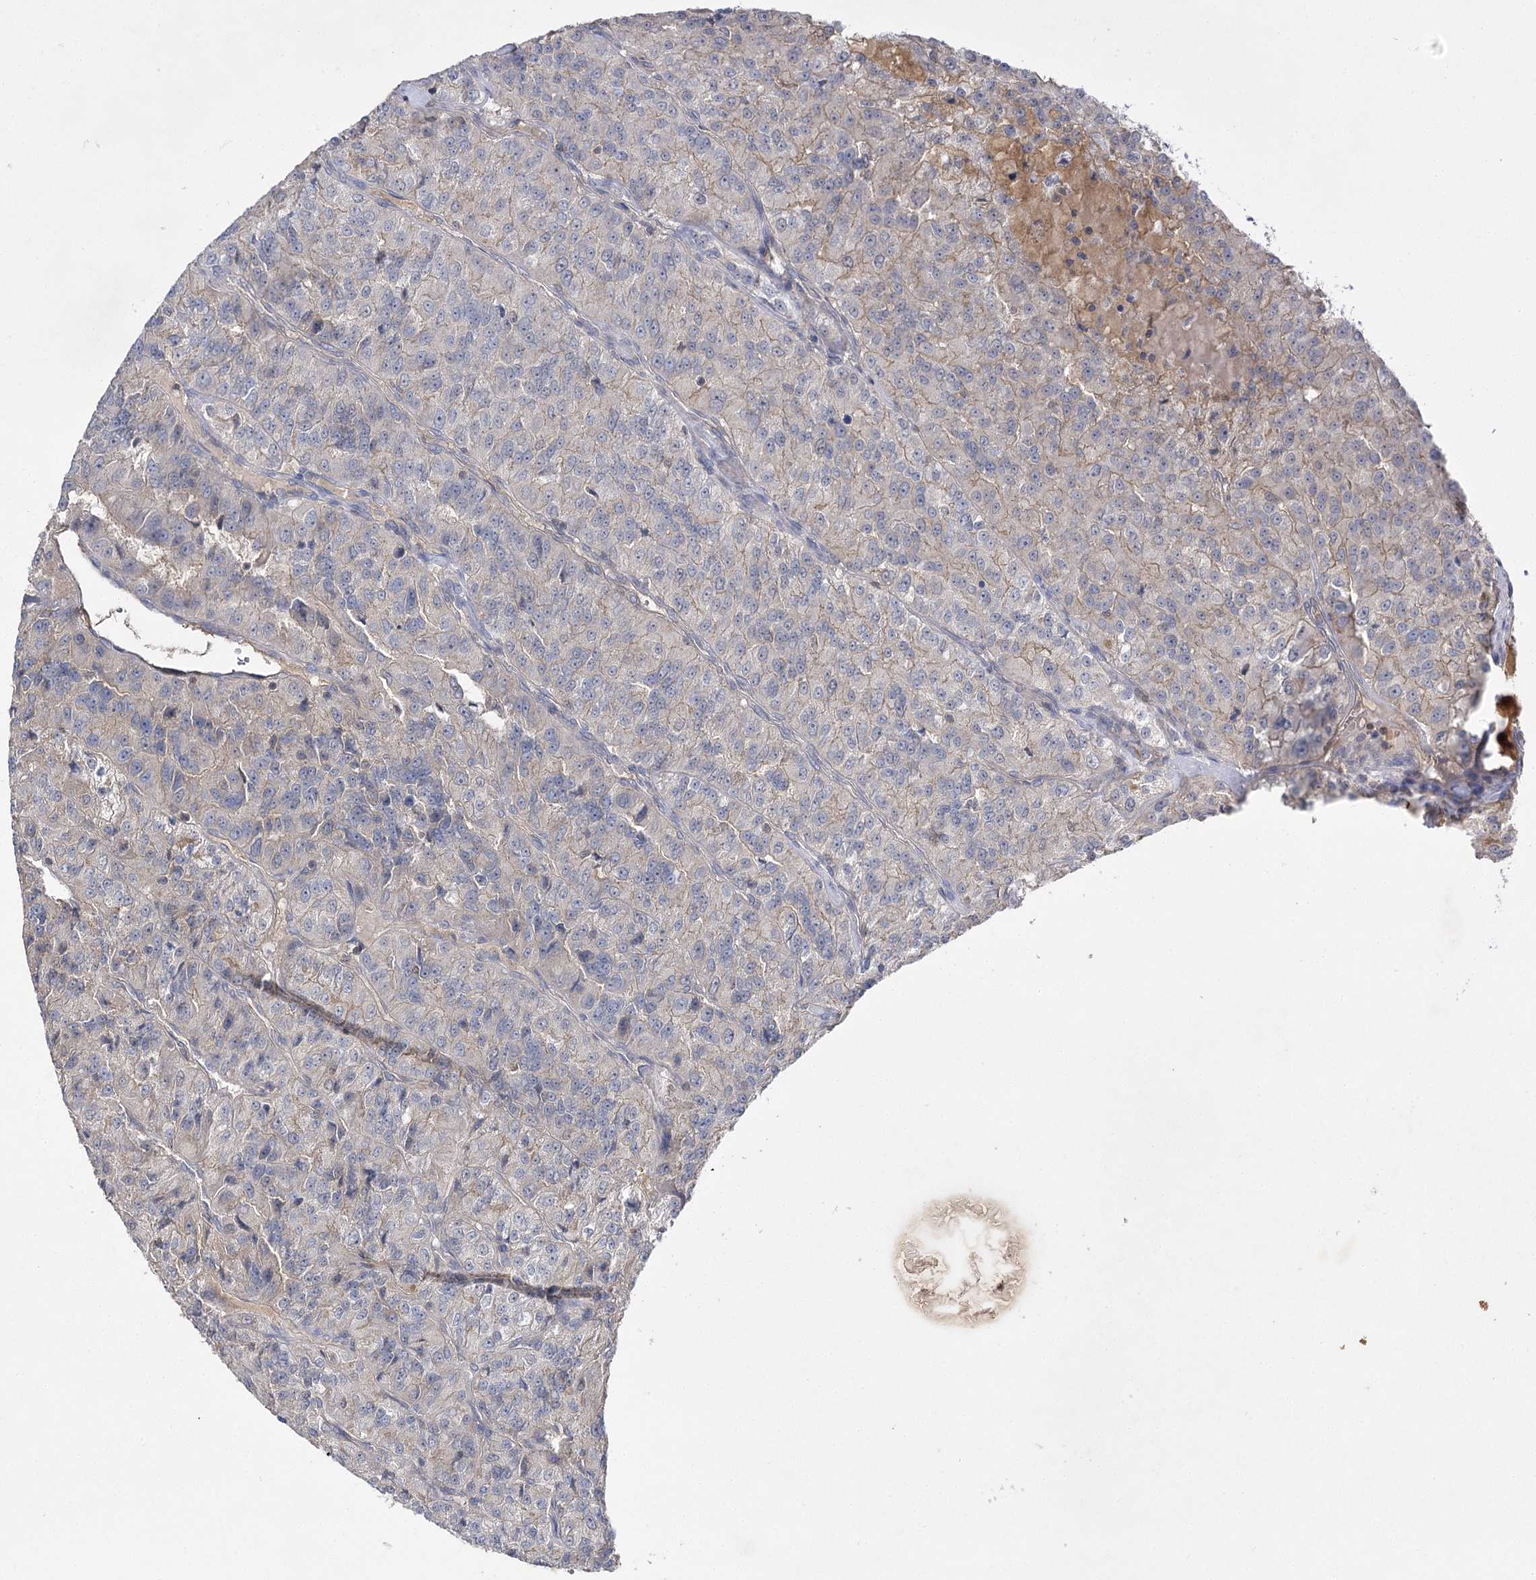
{"staining": {"intensity": "negative", "quantity": "none", "location": "none"}, "tissue": "renal cancer", "cell_type": "Tumor cells", "image_type": "cancer", "snomed": [{"axis": "morphology", "description": "Adenocarcinoma, NOS"}, {"axis": "topography", "description": "Kidney"}], "caption": "Immunohistochemistry (IHC) image of renal cancer (adenocarcinoma) stained for a protein (brown), which shows no positivity in tumor cells.", "gene": "BCR", "patient": {"sex": "female", "age": 63}}